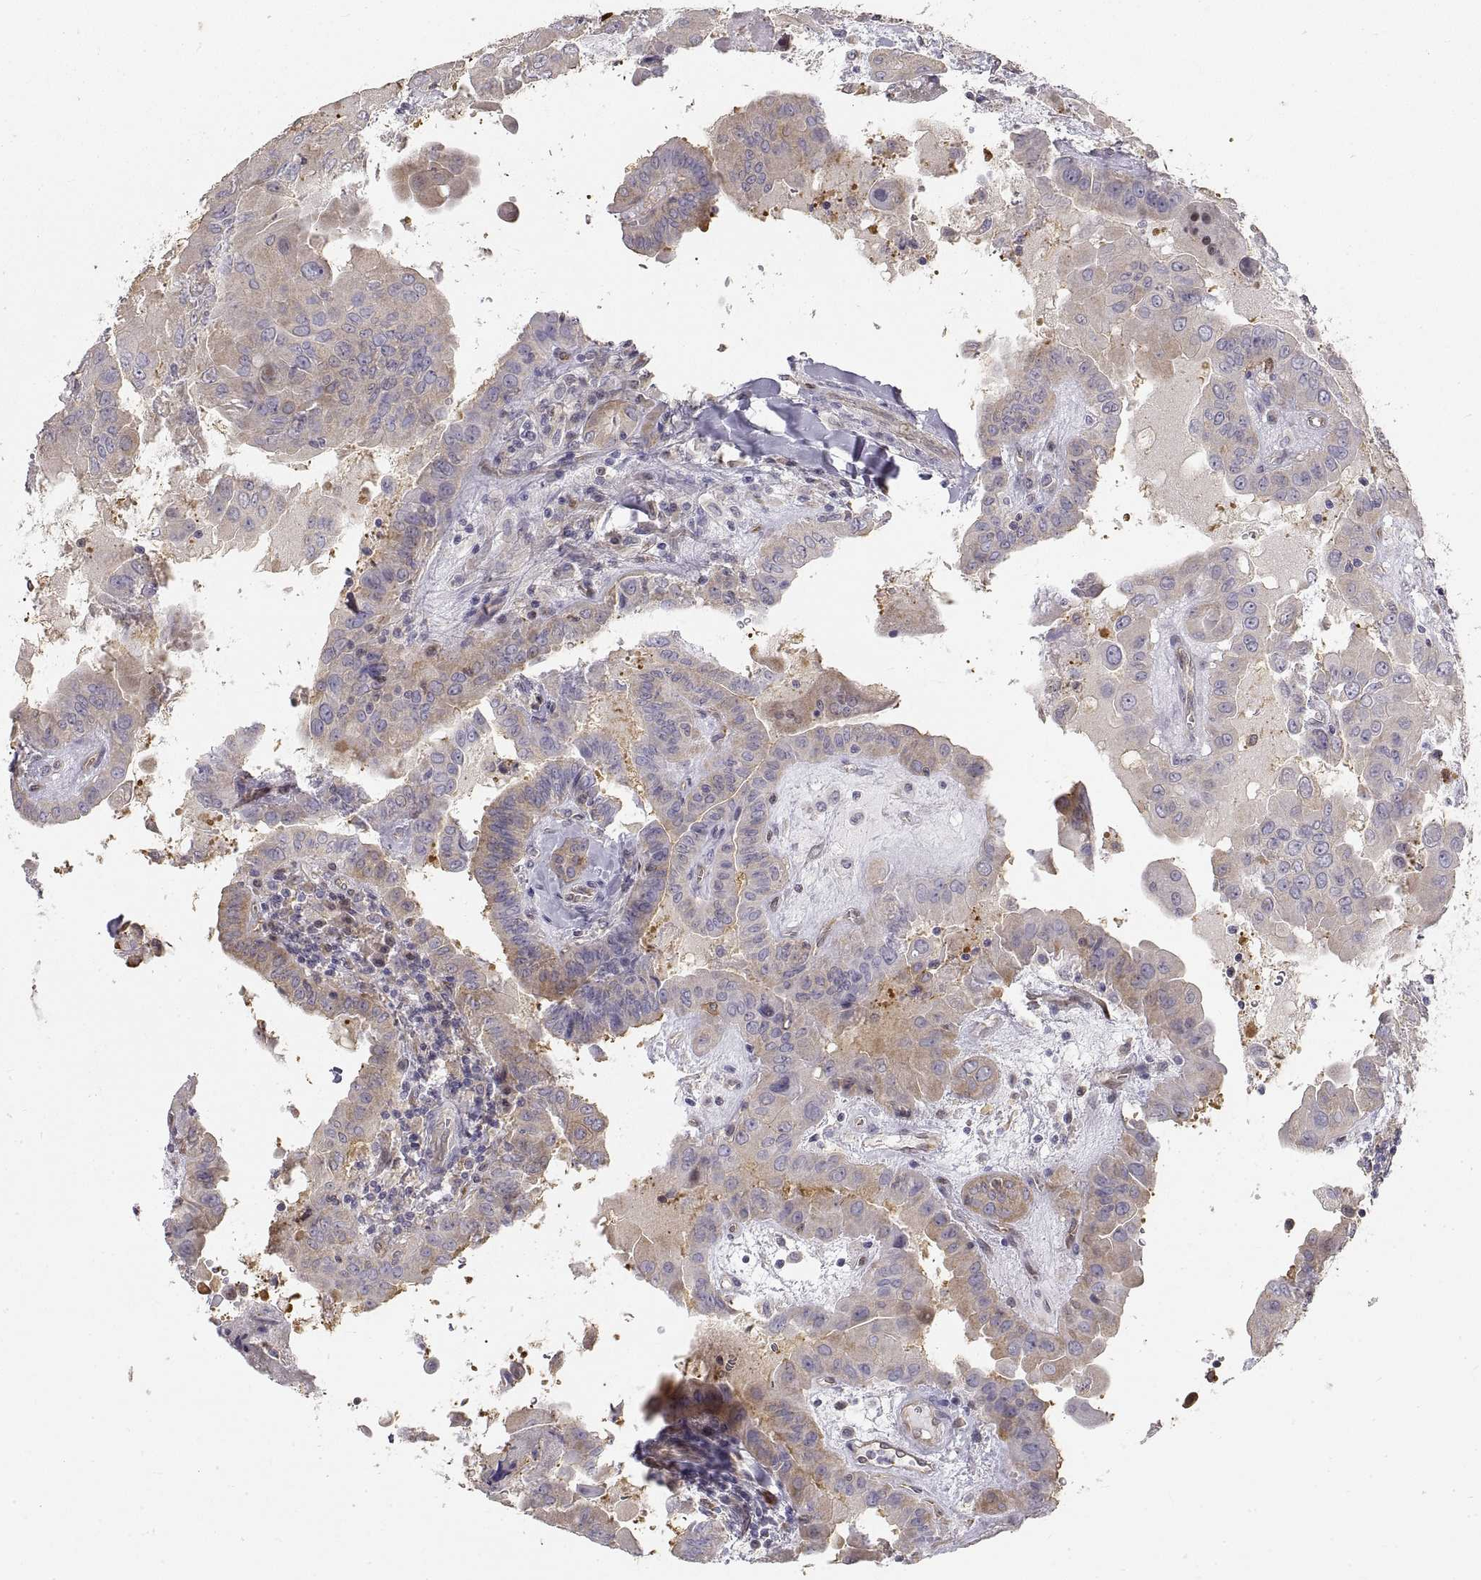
{"staining": {"intensity": "weak", "quantity": "25%-75%", "location": "cytoplasmic/membranous"}, "tissue": "thyroid cancer", "cell_type": "Tumor cells", "image_type": "cancer", "snomed": [{"axis": "morphology", "description": "Papillary adenocarcinoma, NOS"}, {"axis": "topography", "description": "Thyroid gland"}], "caption": "DAB (3,3'-diaminobenzidine) immunohistochemical staining of papillary adenocarcinoma (thyroid) displays weak cytoplasmic/membranous protein positivity in approximately 25%-75% of tumor cells. Nuclei are stained in blue.", "gene": "HSP90AB1", "patient": {"sex": "female", "age": 37}}